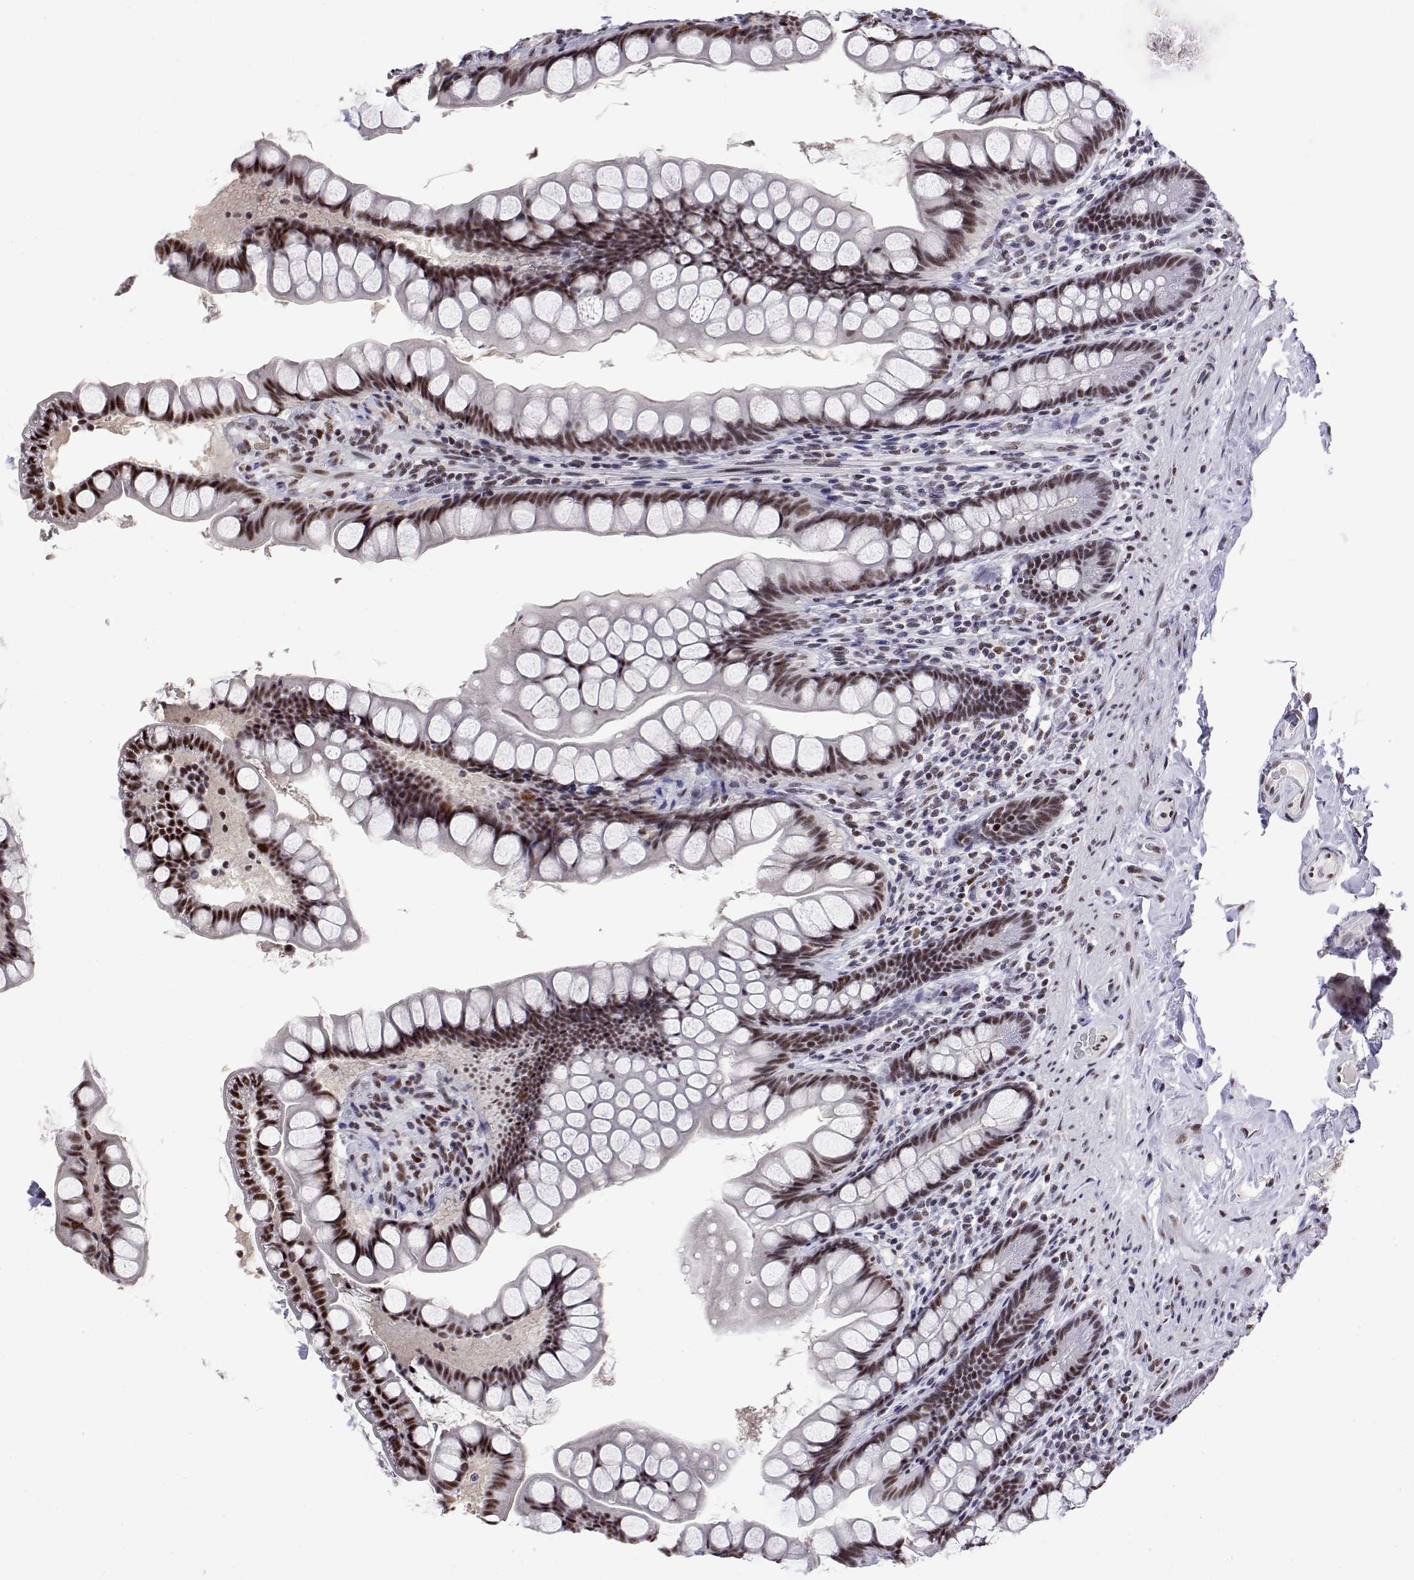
{"staining": {"intensity": "moderate", "quantity": "25%-75%", "location": "nuclear"}, "tissue": "small intestine", "cell_type": "Glandular cells", "image_type": "normal", "snomed": [{"axis": "morphology", "description": "Normal tissue, NOS"}, {"axis": "topography", "description": "Small intestine"}], "caption": "An IHC histopathology image of unremarkable tissue is shown. Protein staining in brown highlights moderate nuclear positivity in small intestine within glandular cells. The protein is stained brown, and the nuclei are stained in blue (DAB IHC with brightfield microscopy, high magnification).", "gene": "POLDIP3", "patient": {"sex": "male", "age": 70}}